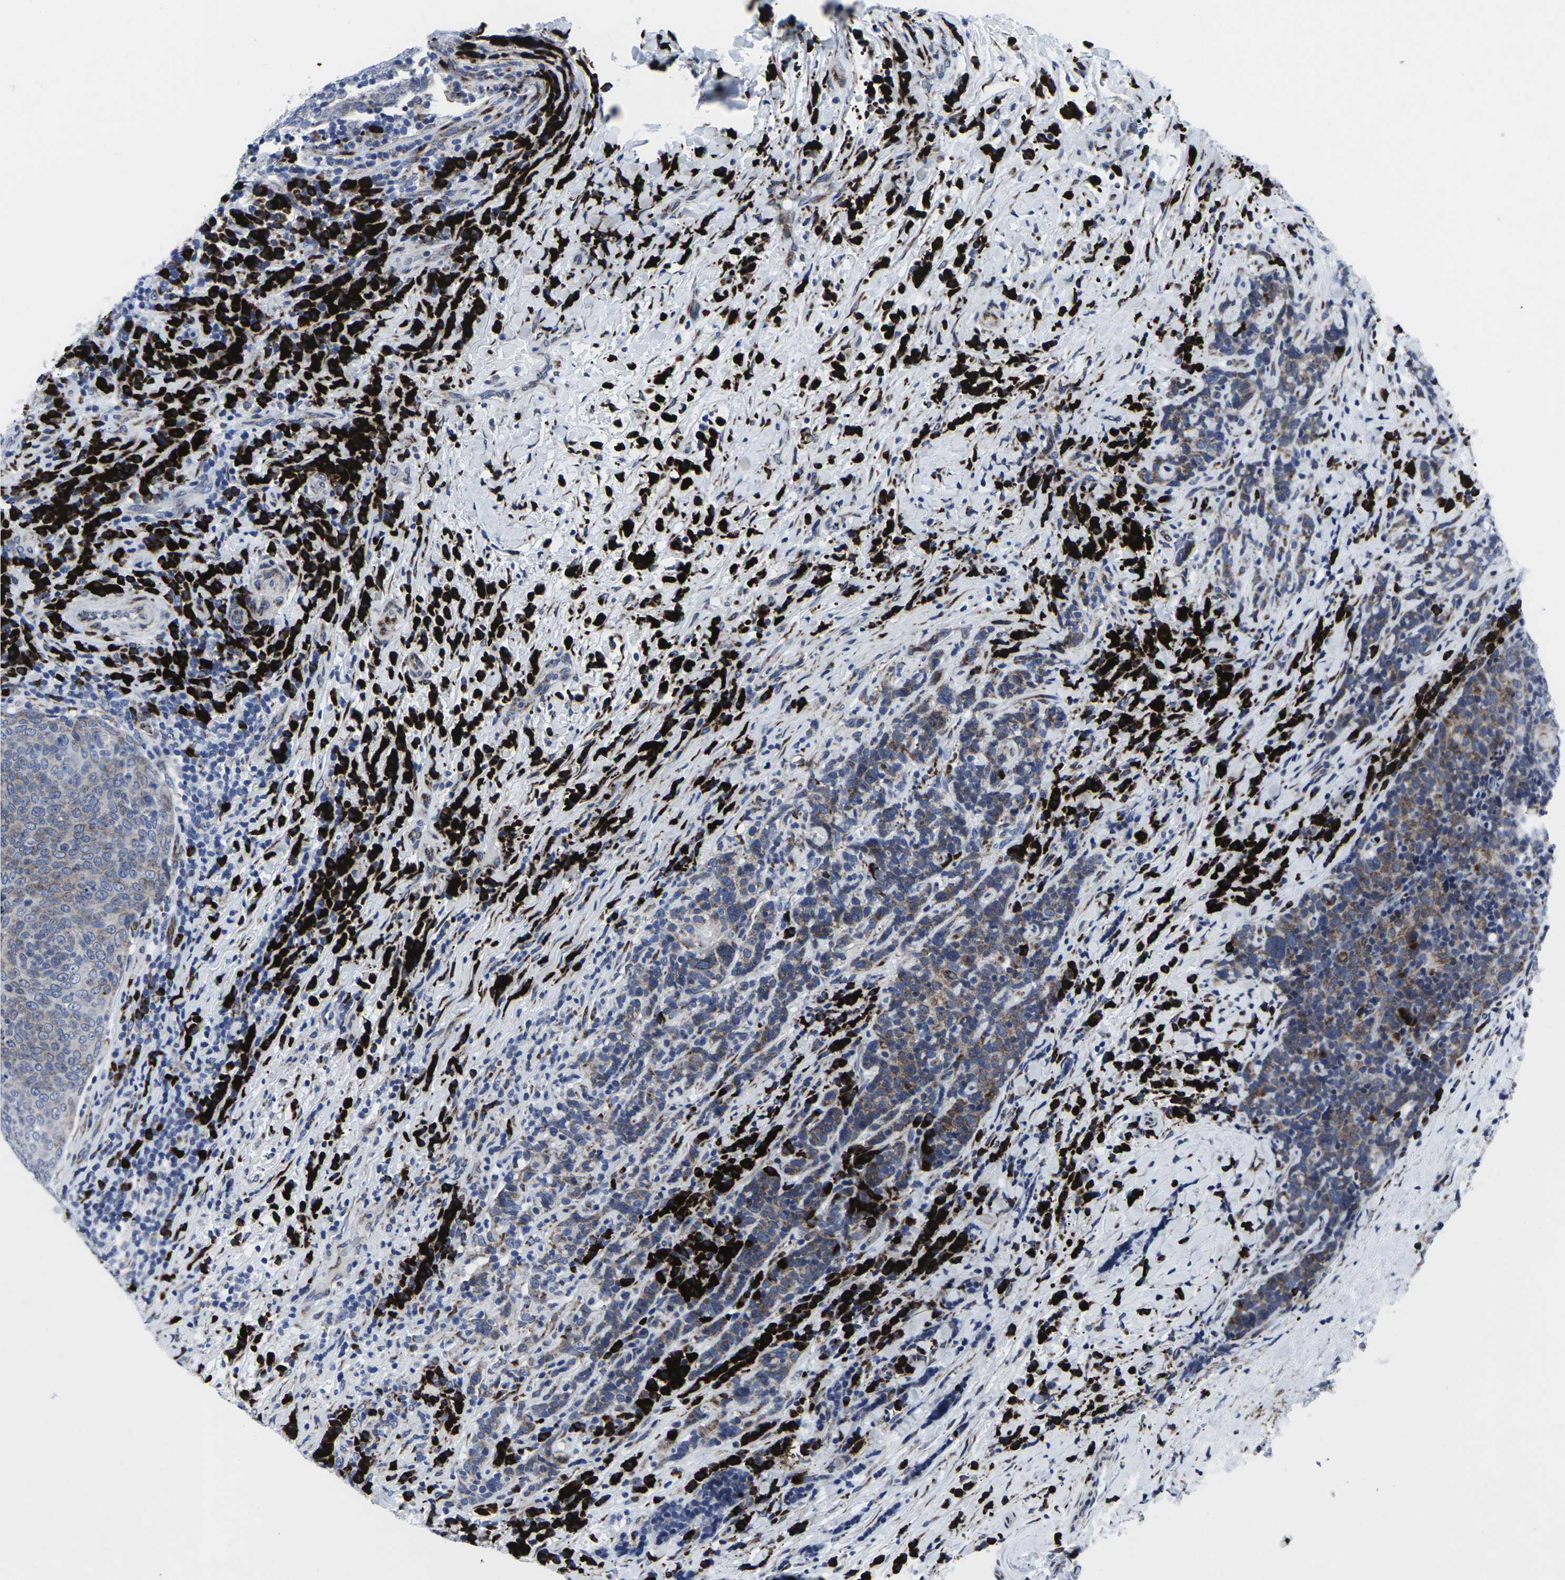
{"staining": {"intensity": "moderate", "quantity": "25%-75%", "location": "cytoplasmic/membranous"}, "tissue": "head and neck cancer", "cell_type": "Tumor cells", "image_type": "cancer", "snomed": [{"axis": "morphology", "description": "Squamous cell carcinoma, NOS"}, {"axis": "morphology", "description": "Squamous cell carcinoma, metastatic, NOS"}, {"axis": "topography", "description": "Lymph node"}, {"axis": "topography", "description": "Head-Neck"}], "caption": "Moderate cytoplasmic/membranous expression for a protein is appreciated in about 25%-75% of tumor cells of head and neck cancer using IHC.", "gene": "RPN1", "patient": {"sex": "male", "age": 62}}